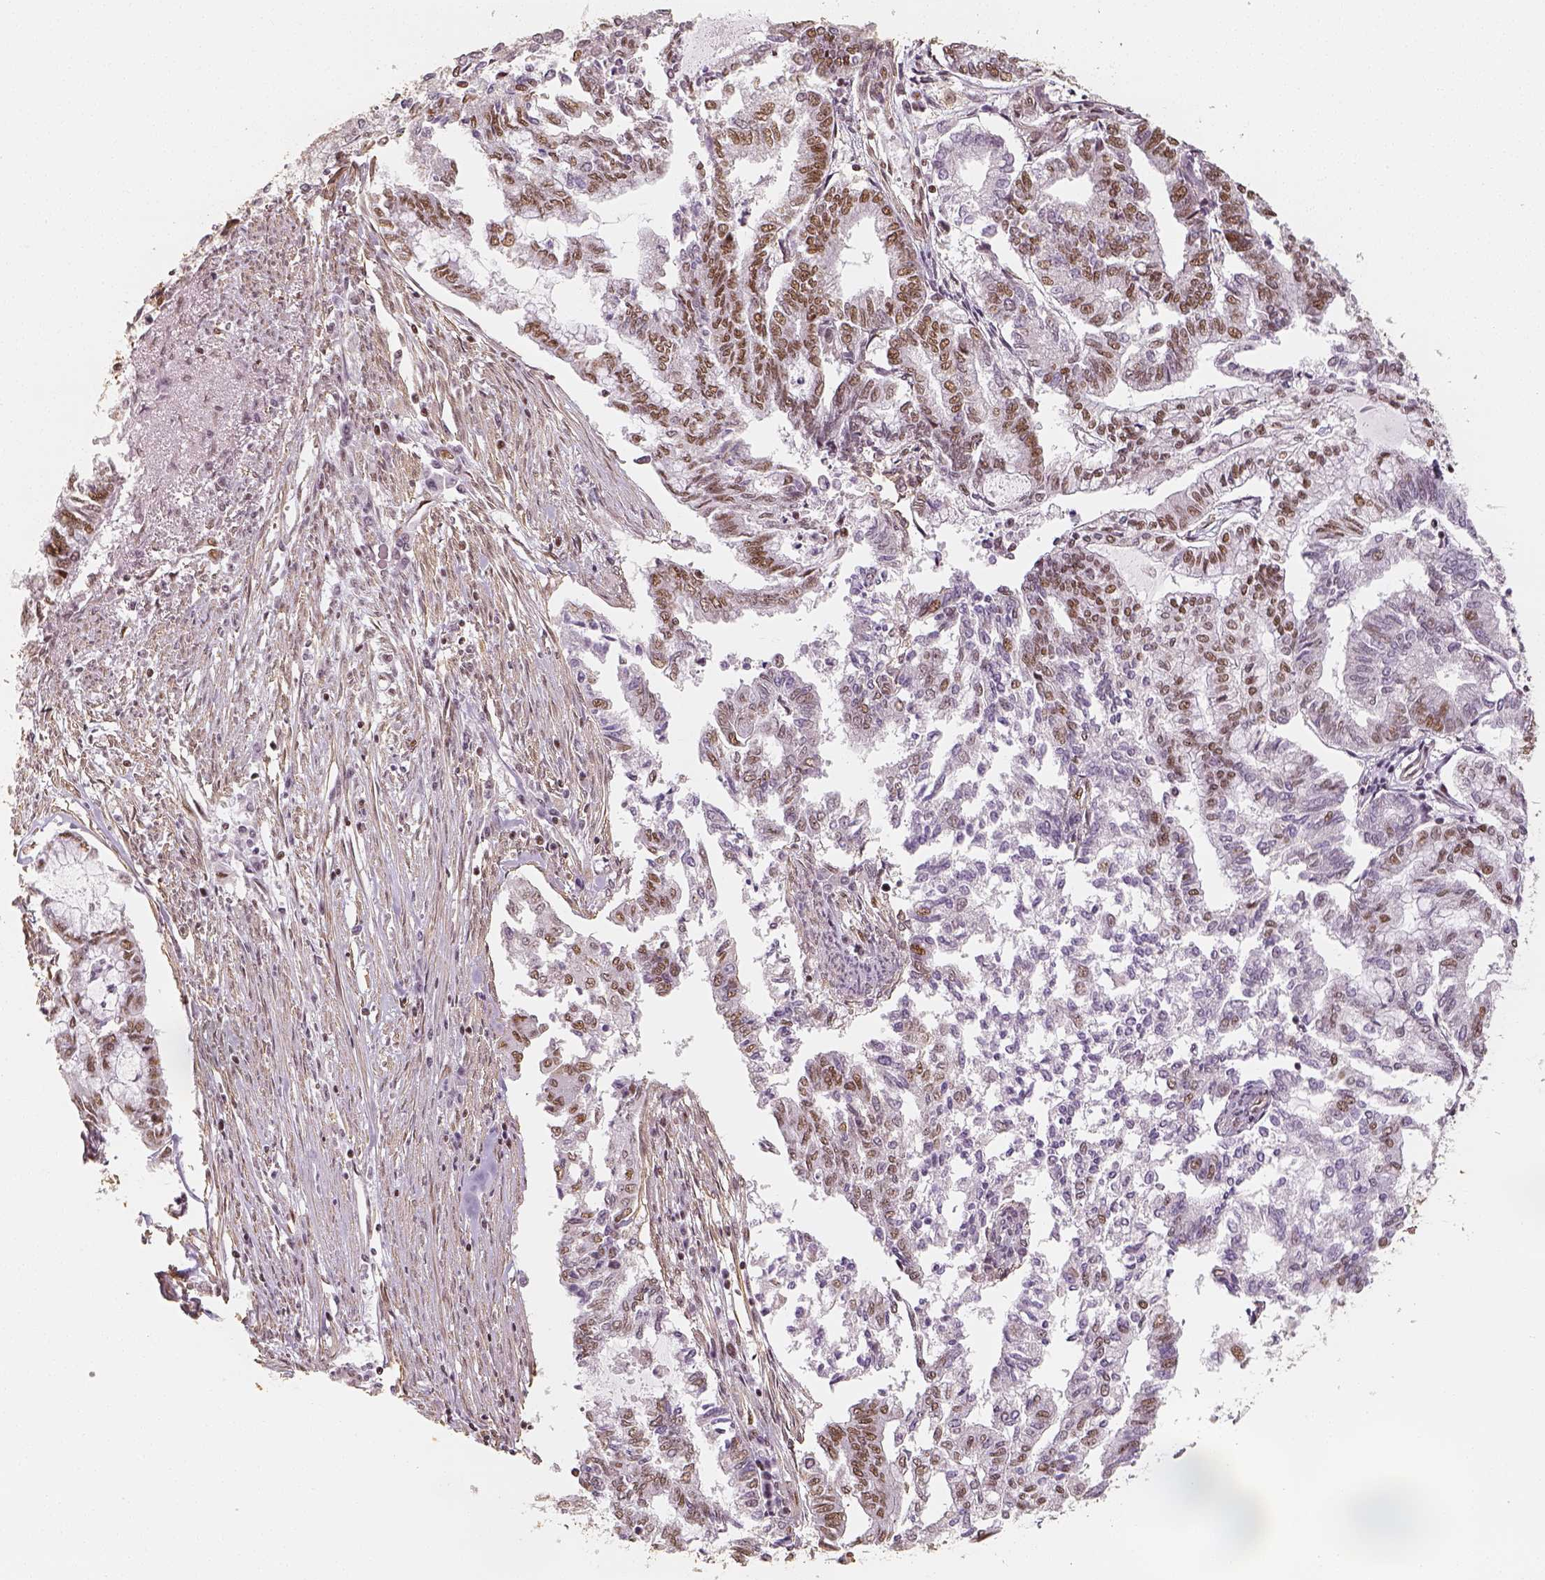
{"staining": {"intensity": "moderate", "quantity": "25%-75%", "location": "nuclear"}, "tissue": "endometrial cancer", "cell_type": "Tumor cells", "image_type": "cancer", "snomed": [{"axis": "morphology", "description": "Adenocarcinoma, NOS"}, {"axis": "topography", "description": "Endometrium"}], "caption": "Brown immunohistochemical staining in endometrial adenocarcinoma shows moderate nuclear positivity in about 25%-75% of tumor cells.", "gene": "HDAC1", "patient": {"sex": "female", "age": 79}}